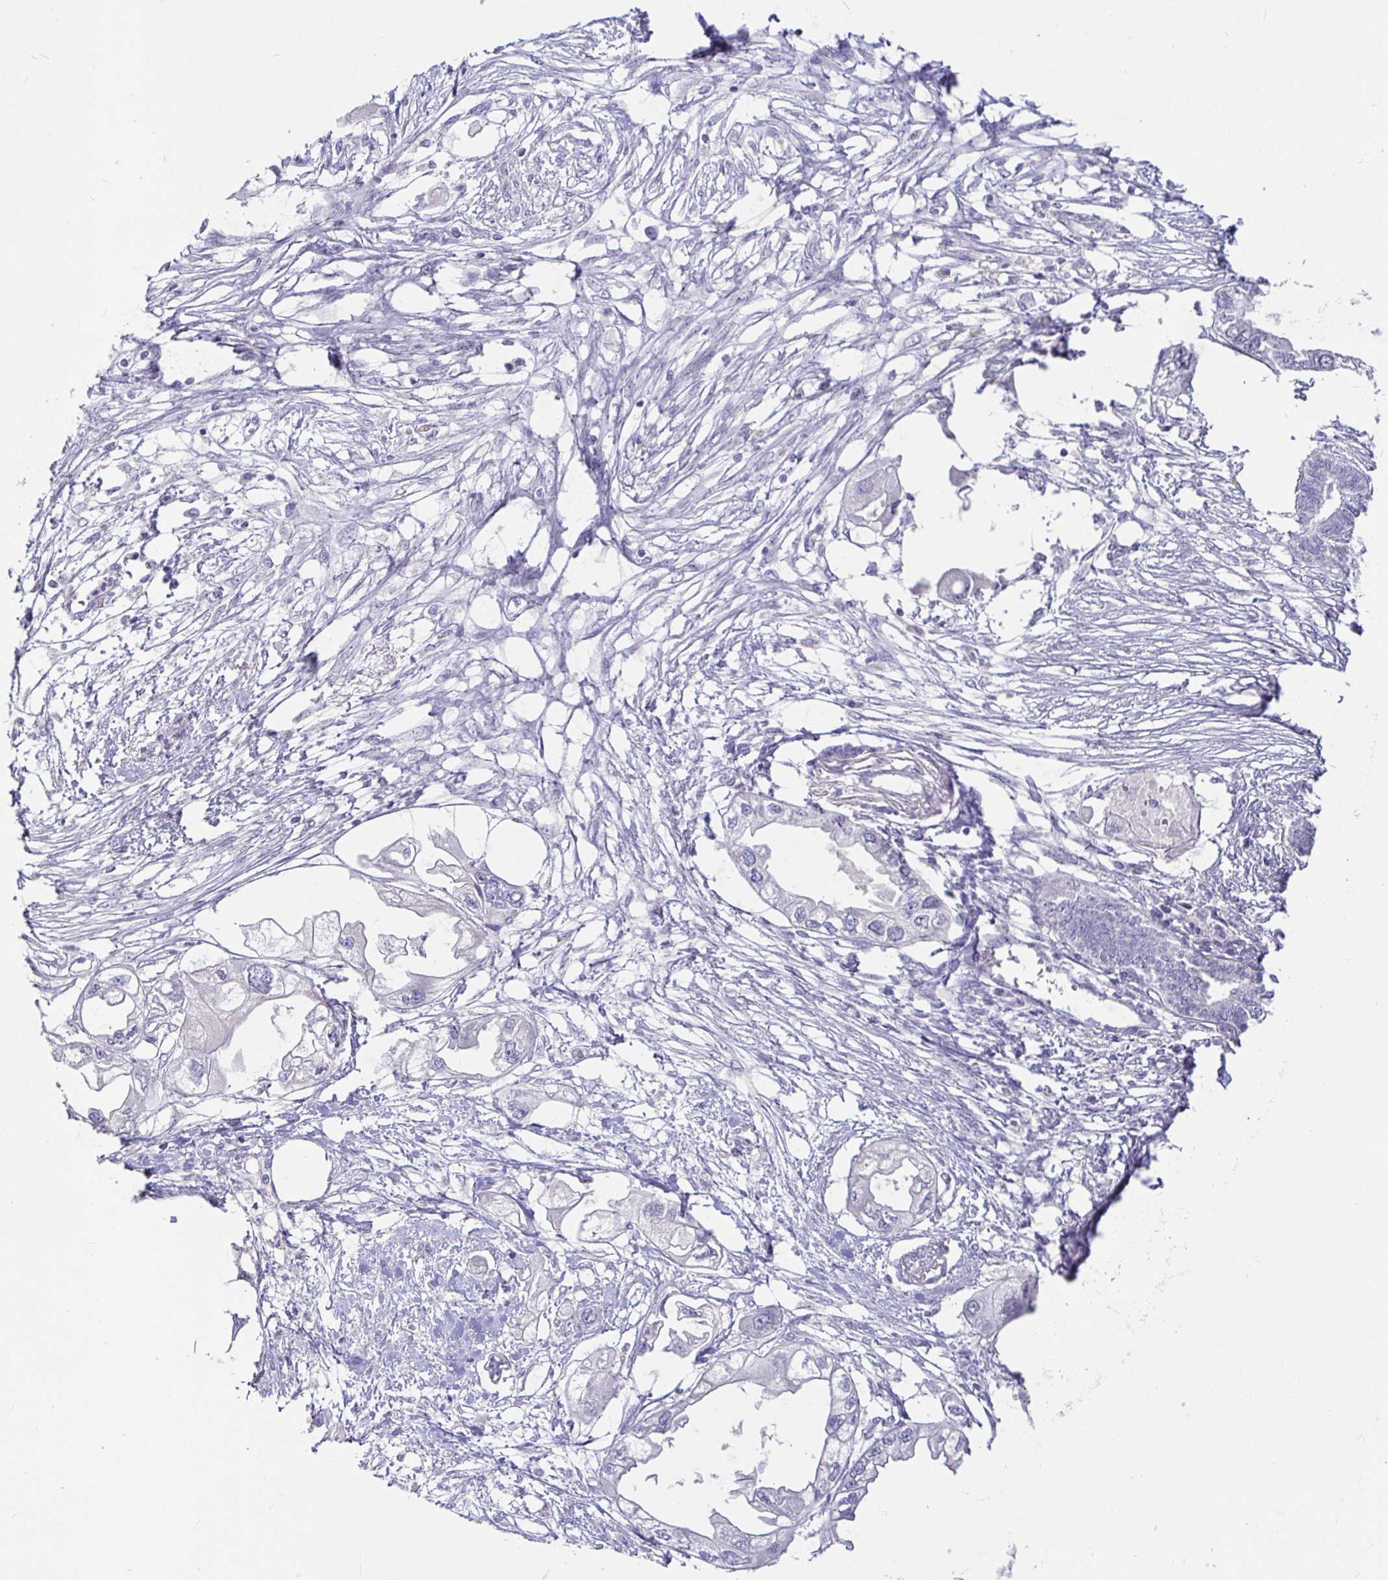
{"staining": {"intensity": "negative", "quantity": "none", "location": "none"}, "tissue": "endometrial cancer", "cell_type": "Tumor cells", "image_type": "cancer", "snomed": [{"axis": "morphology", "description": "Adenocarcinoma, NOS"}, {"axis": "morphology", "description": "Adenocarcinoma, metastatic, NOS"}, {"axis": "topography", "description": "Adipose tissue"}, {"axis": "topography", "description": "Endometrium"}], "caption": "Metastatic adenocarcinoma (endometrial) stained for a protein using immunohistochemistry (IHC) displays no expression tumor cells.", "gene": "TPTE", "patient": {"sex": "female", "age": 67}}